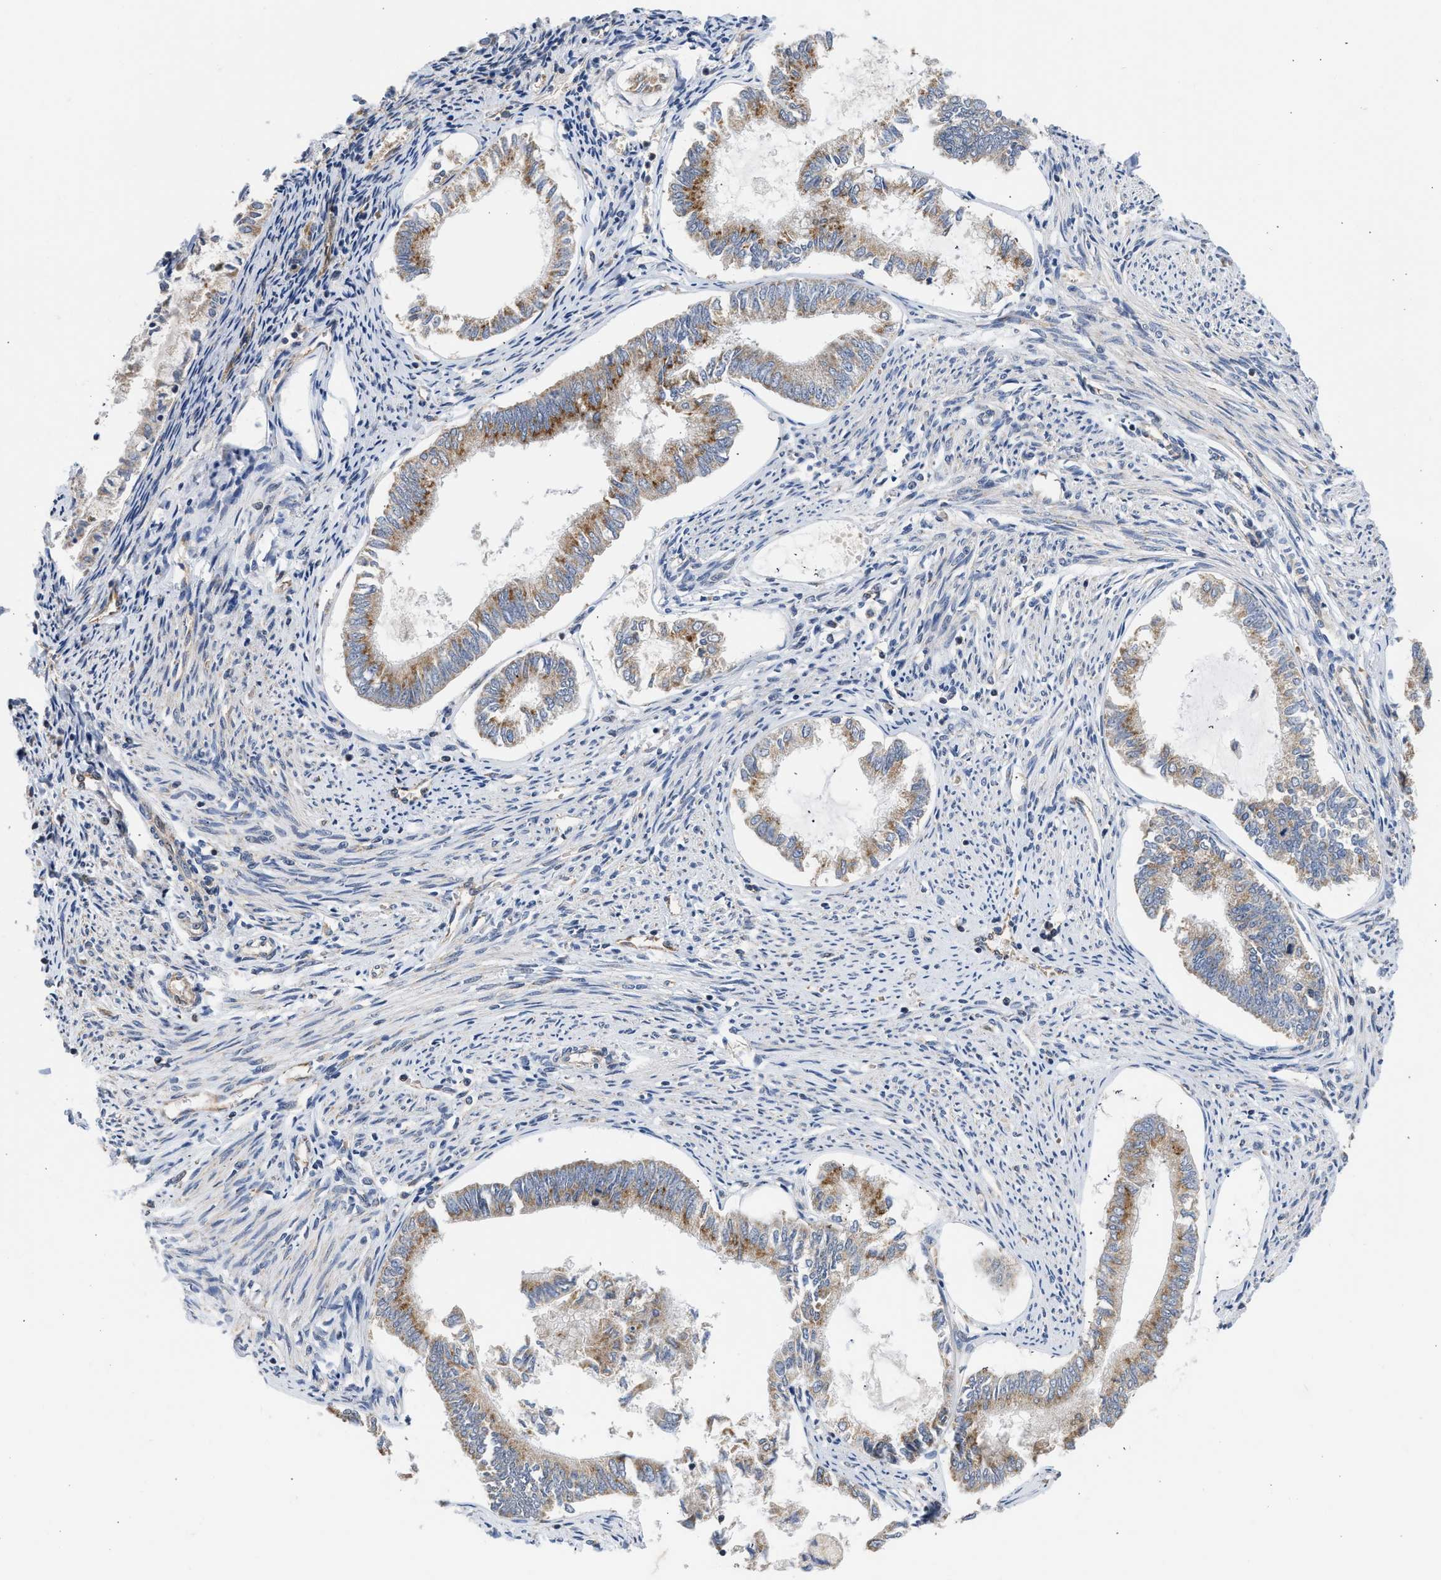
{"staining": {"intensity": "moderate", "quantity": ">75%", "location": "cytoplasmic/membranous"}, "tissue": "endometrial cancer", "cell_type": "Tumor cells", "image_type": "cancer", "snomed": [{"axis": "morphology", "description": "Adenocarcinoma, NOS"}, {"axis": "topography", "description": "Endometrium"}], "caption": "DAB (3,3'-diaminobenzidine) immunohistochemical staining of human endometrial cancer (adenocarcinoma) shows moderate cytoplasmic/membranous protein expression in approximately >75% of tumor cells.", "gene": "PIM1", "patient": {"sex": "female", "age": 86}}